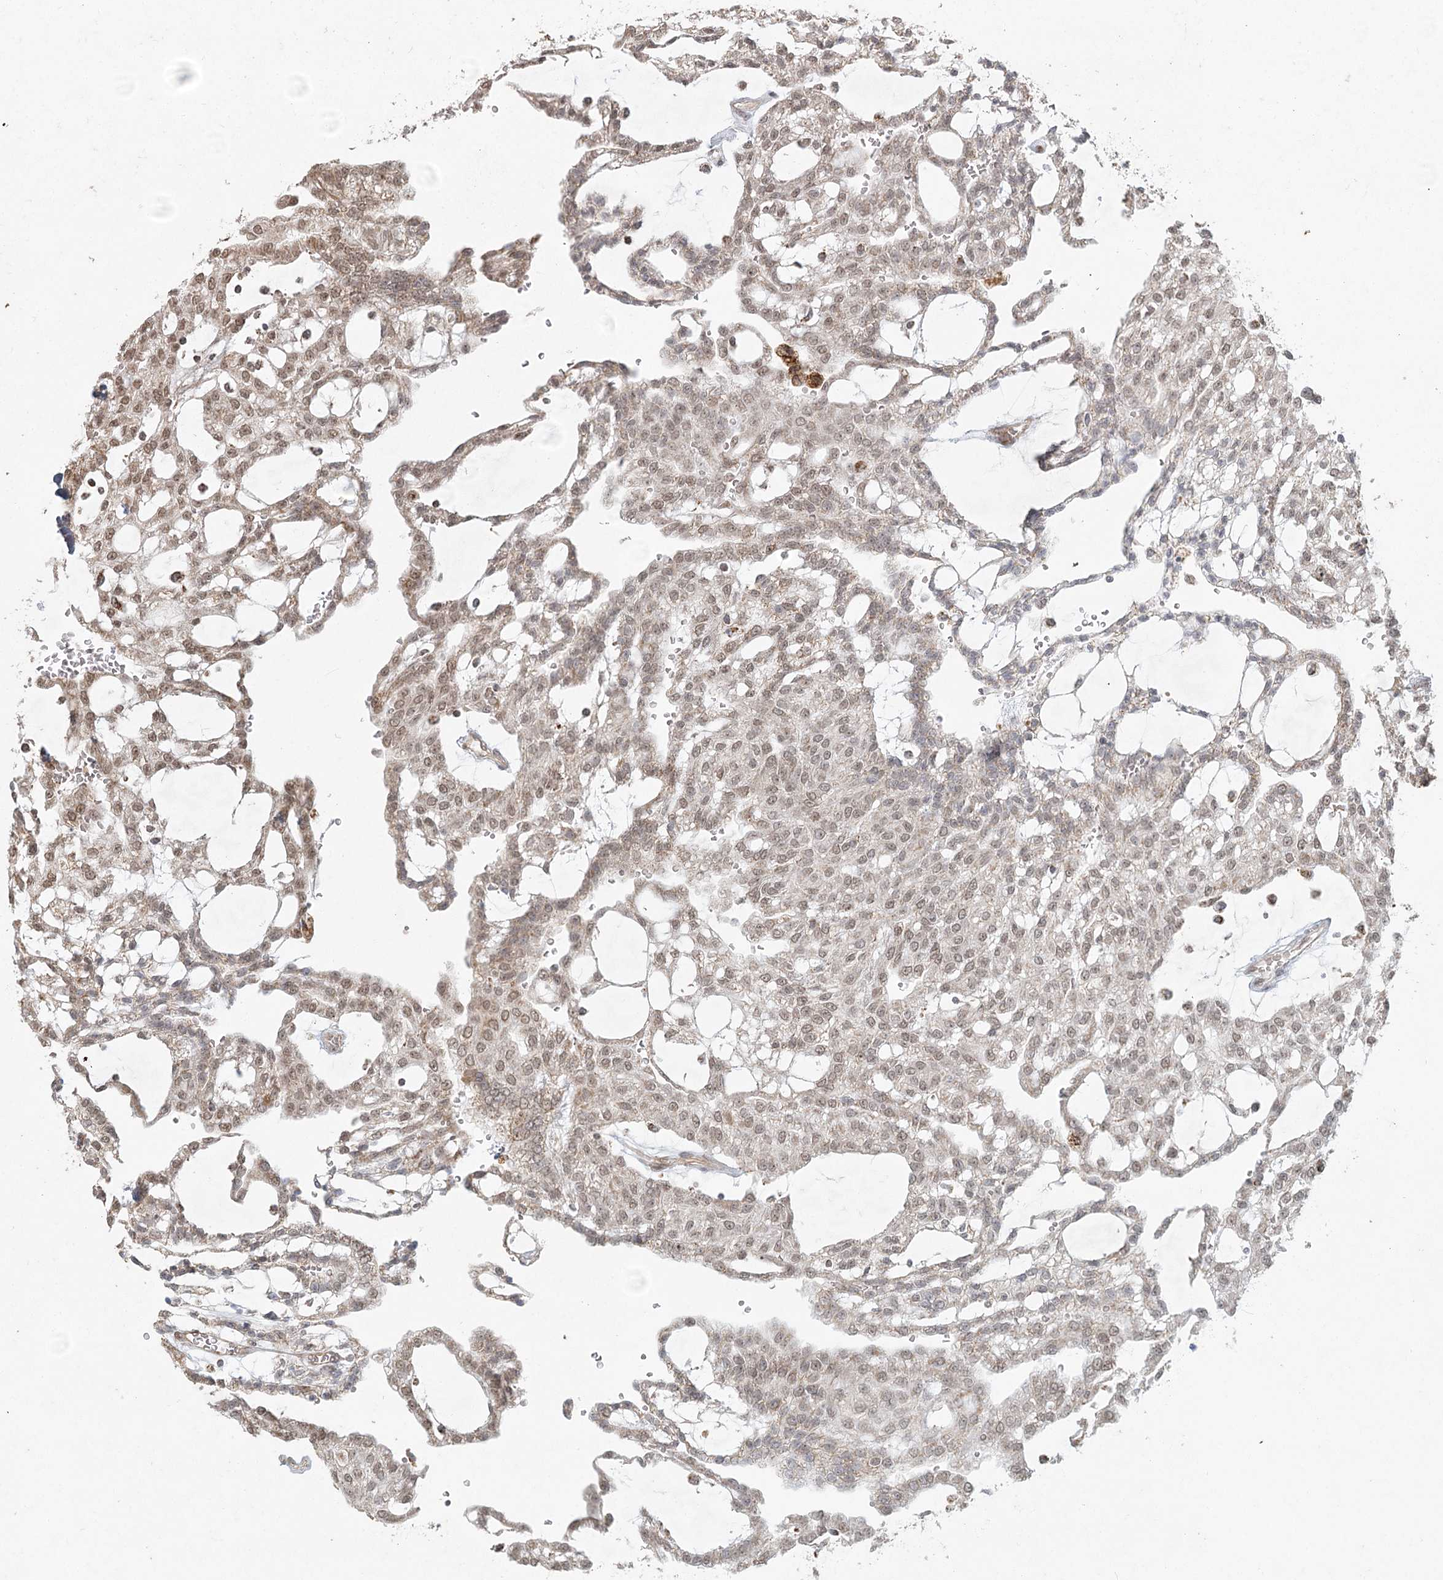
{"staining": {"intensity": "weak", "quantity": ">75%", "location": "nuclear"}, "tissue": "renal cancer", "cell_type": "Tumor cells", "image_type": "cancer", "snomed": [{"axis": "morphology", "description": "Adenocarcinoma, NOS"}, {"axis": "topography", "description": "Kidney"}], "caption": "Immunohistochemistry histopathology image of neoplastic tissue: human renal cancer (adenocarcinoma) stained using IHC demonstrates low levels of weak protein expression localized specifically in the nuclear of tumor cells, appearing as a nuclear brown color.", "gene": "LACTB", "patient": {"sex": "male", "age": 63}}